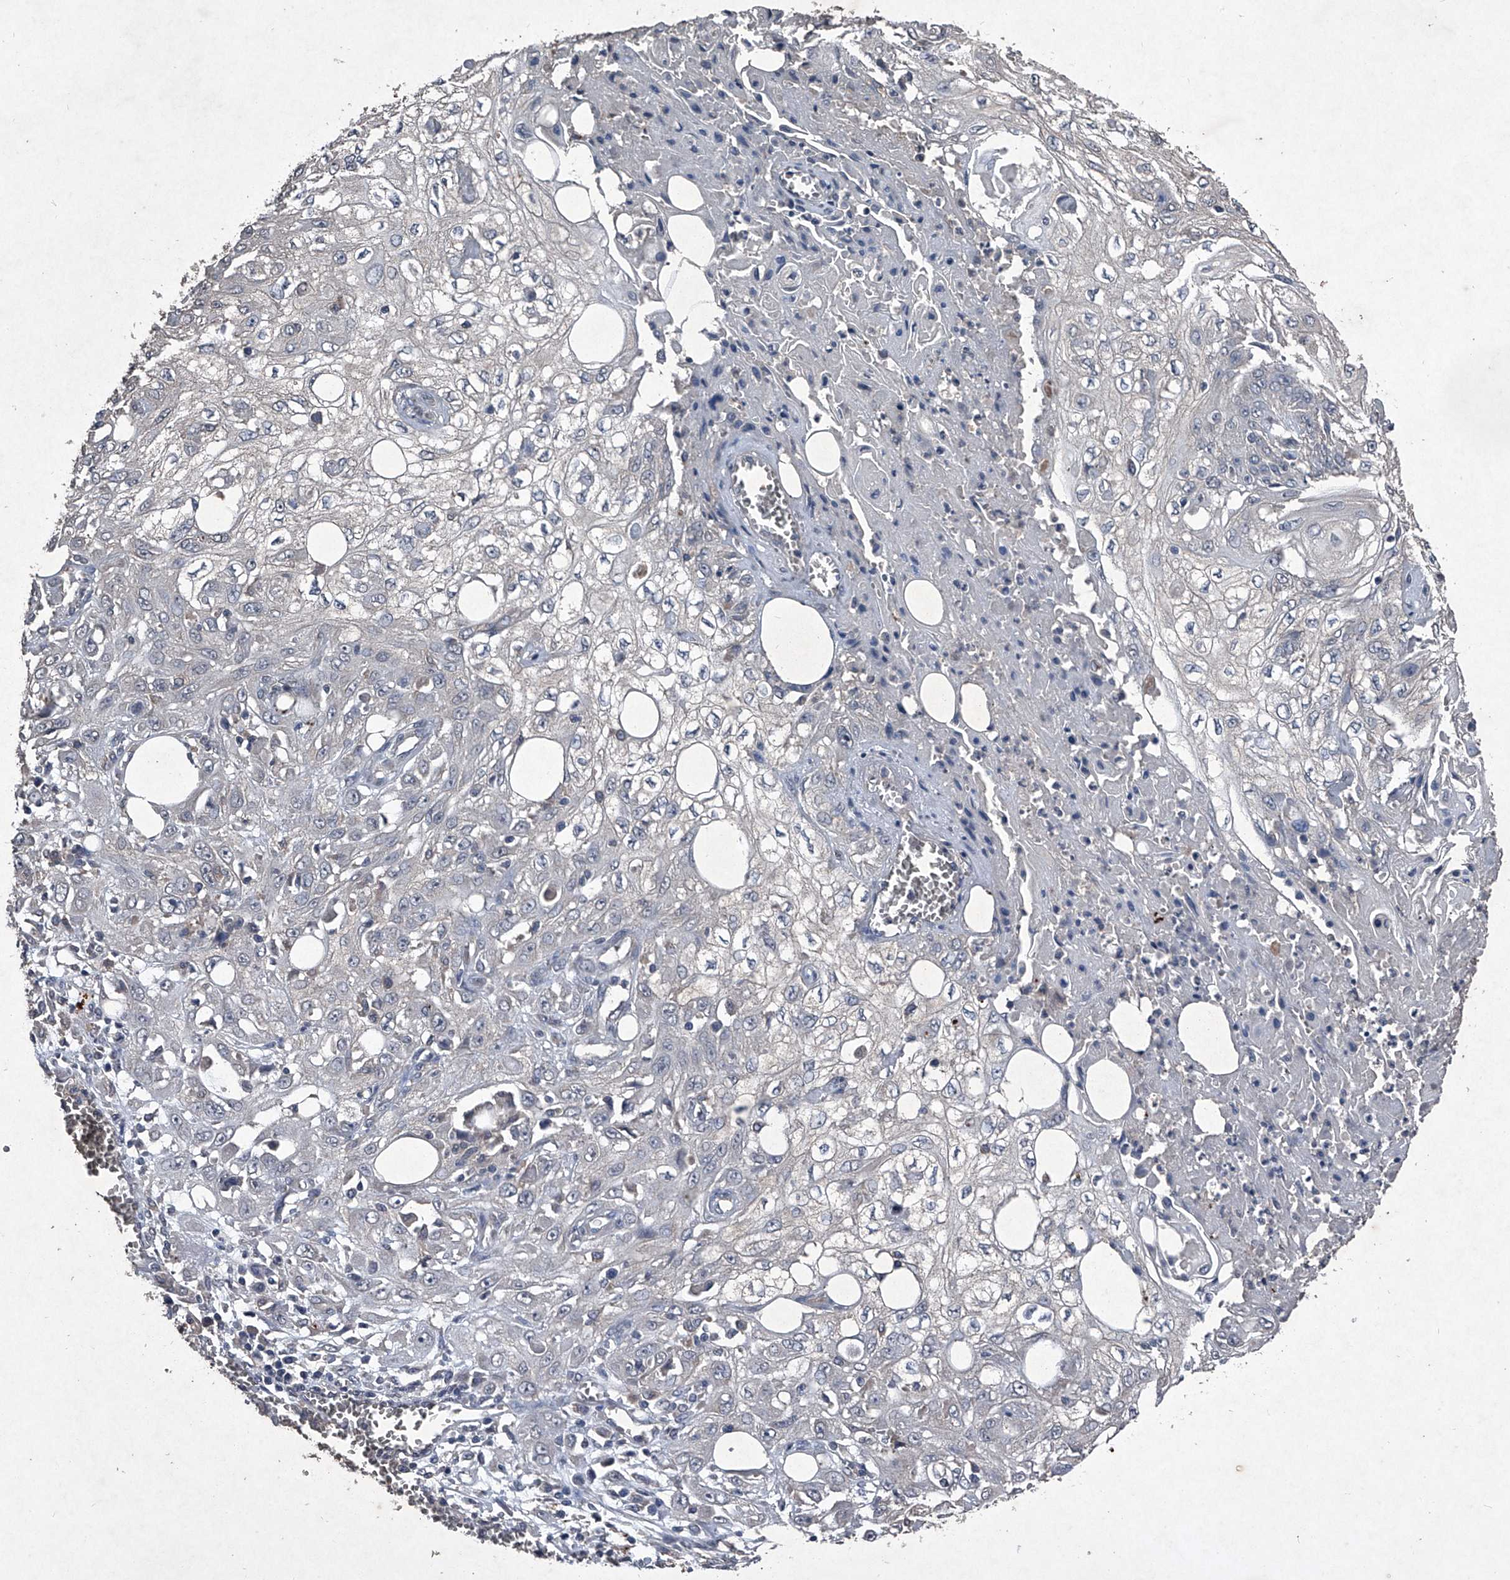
{"staining": {"intensity": "negative", "quantity": "none", "location": "none"}, "tissue": "skin cancer", "cell_type": "Tumor cells", "image_type": "cancer", "snomed": [{"axis": "morphology", "description": "Squamous cell carcinoma, NOS"}, {"axis": "morphology", "description": "Squamous cell carcinoma, metastatic, NOS"}, {"axis": "topography", "description": "Skin"}, {"axis": "topography", "description": "Lymph node"}], "caption": "There is no significant positivity in tumor cells of skin squamous cell carcinoma. (Brightfield microscopy of DAB IHC at high magnification).", "gene": "MAPKAP1", "patient": {"sex": "male", "age": 75}}